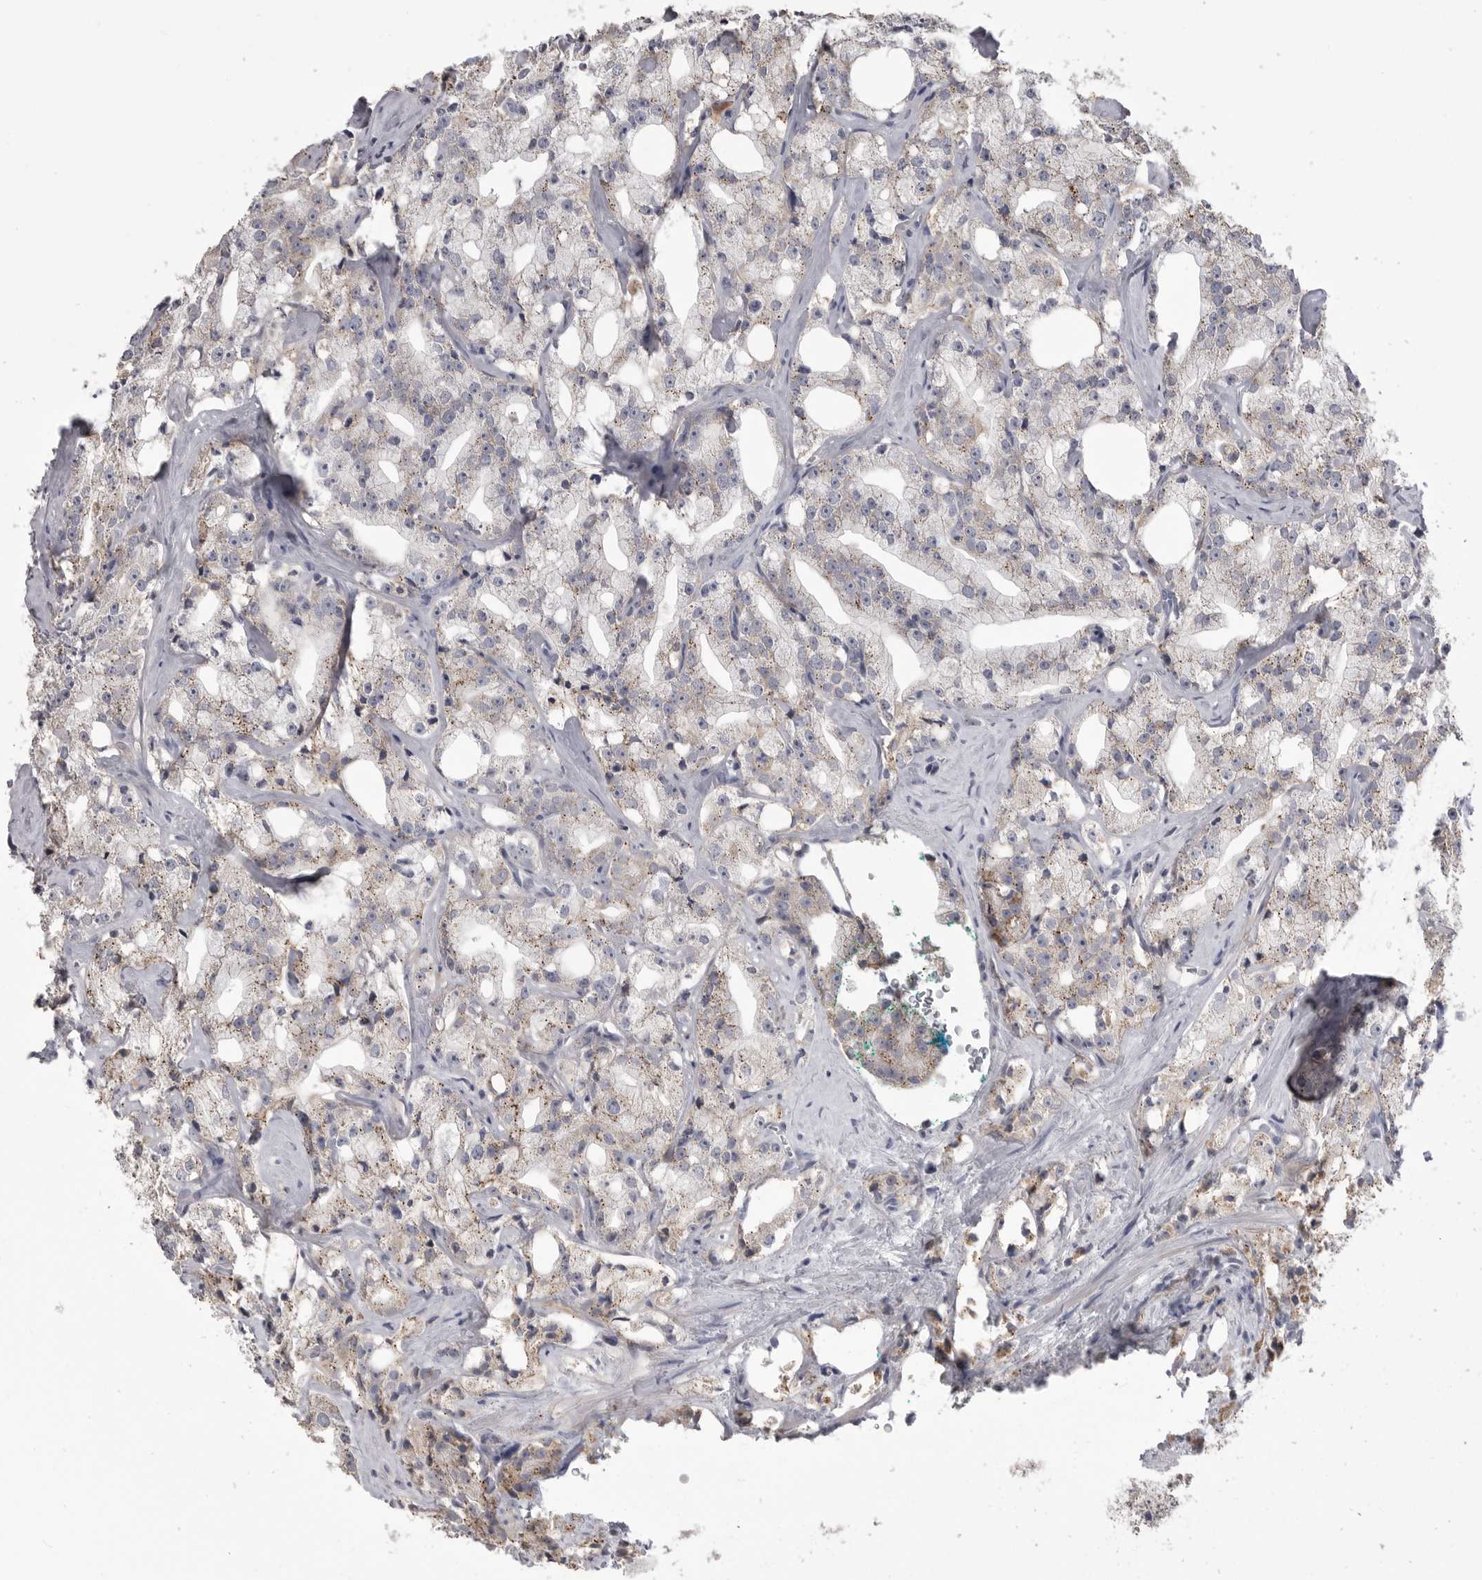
{"staining": {"intensity": "weak", "quantity": "25%-75%", "location": "cytoplasmic/membranous"}, "tissue": "prostate cancer", "cell_type": "Tumor cells", "image_type": "cancer", "snomed": [{"axis": "morphology", "description": "Adenocarcinoma, High grade"}, {"axis": "topography", "description": "Prostate"}], "caption": "Protein expression analysis of adenocarcinoma (high-grade) (prostate) shows weak cytoplasmic/membranous expression in about 25%-75% of tumor cells.", "gene": "CMTM6", "patient": {"sex": "male", "age": 64}}